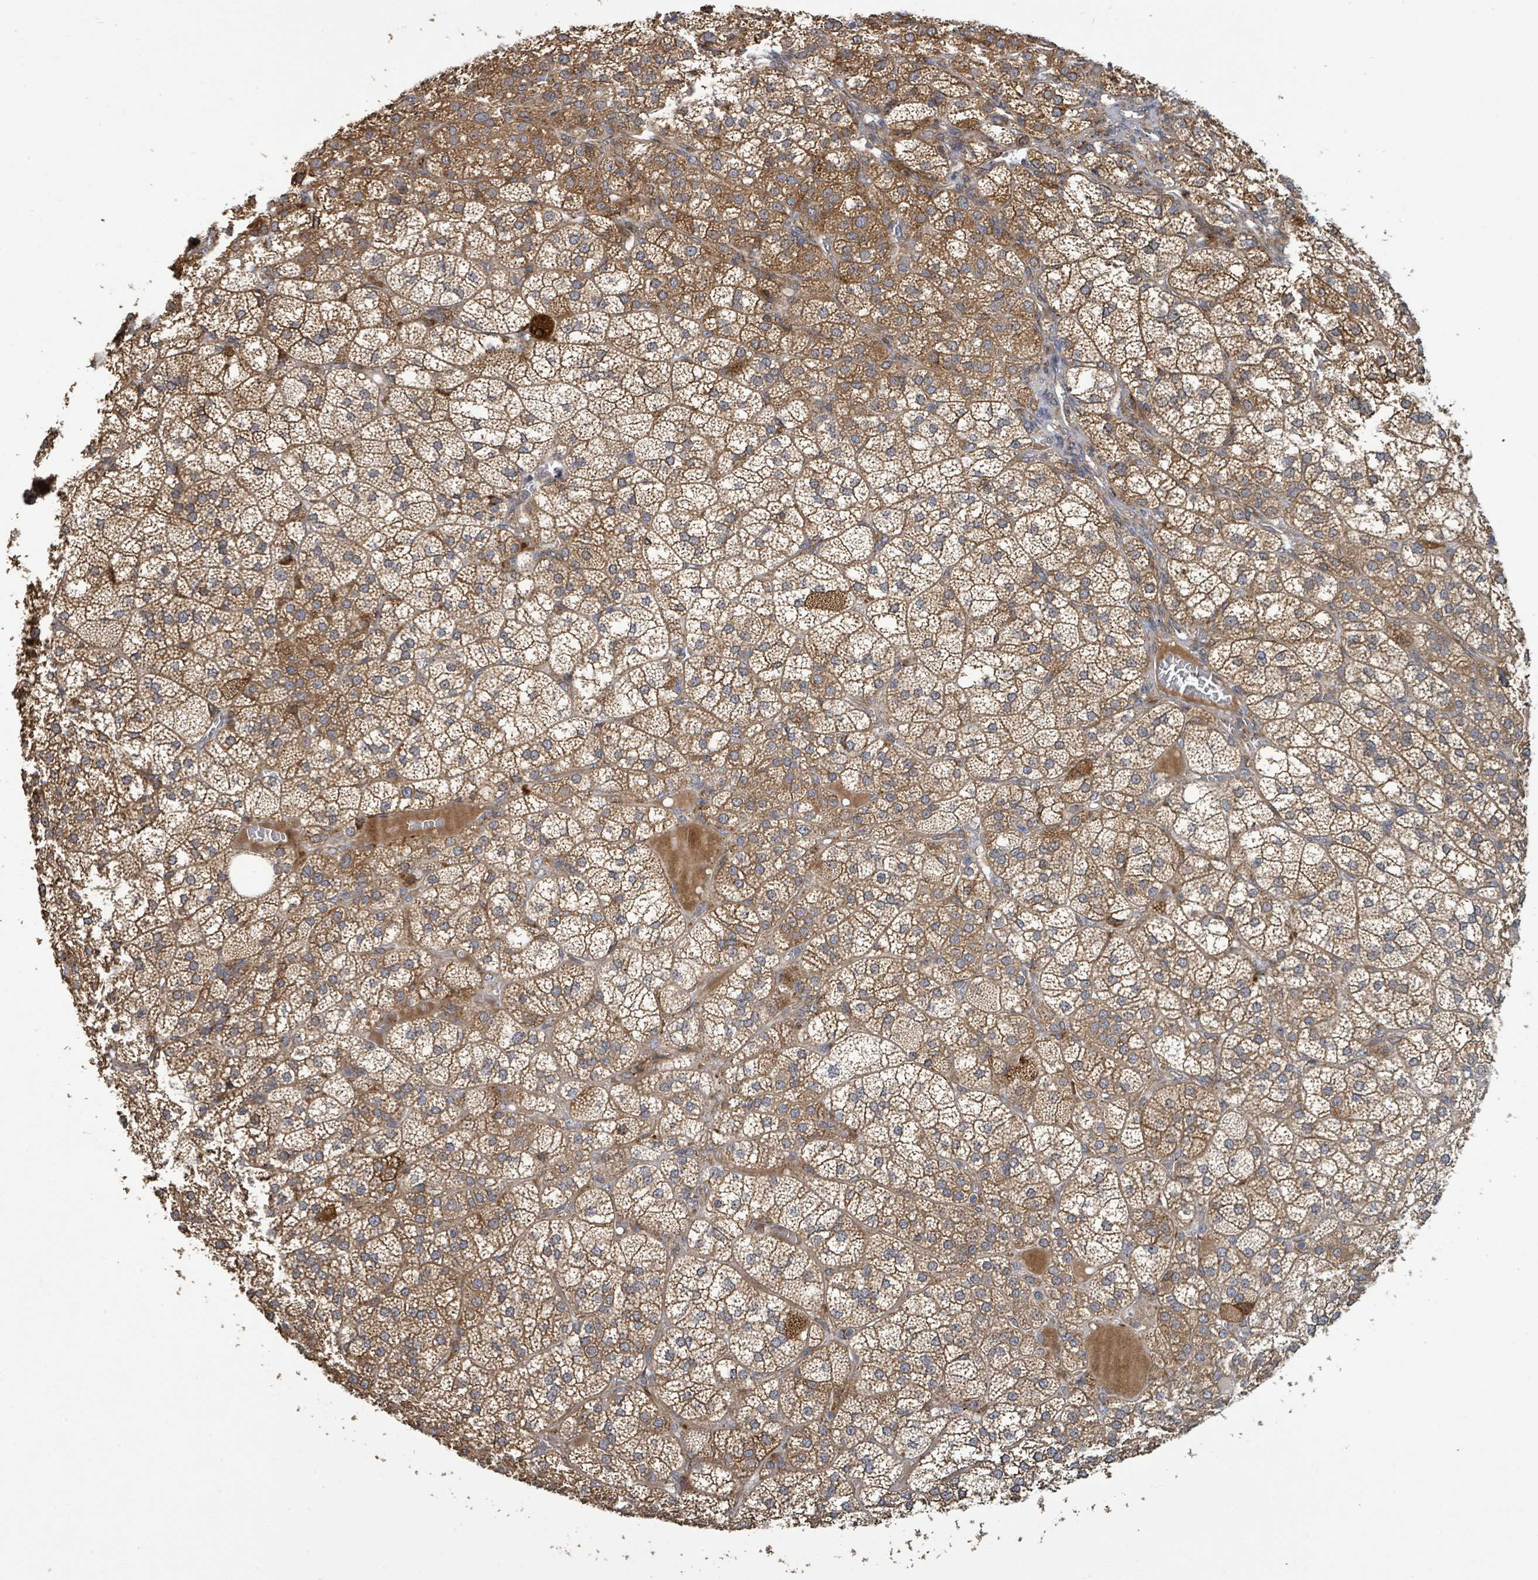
{"staining": {"intensity": "strong", "quantity": ">75%", "location": "cytoplasmic/membranous"}, "tissue": "adrenal gland", "cell_type": "Glandular cells", "image_type": "normal", "snomed": [{"axis": "morphology", "description": "Normal tissue, NOS"}, {"axis": "topography", "description": "Adrenal gland"}], "caption": "Brown immunohistochemical staining in benign human adrenal gland displays strong cytoplasmic/membranous positivity in approximately >75% of glandular cells.", "gene": "STARD4", "patient": {"sex": "female", "age": 60}}